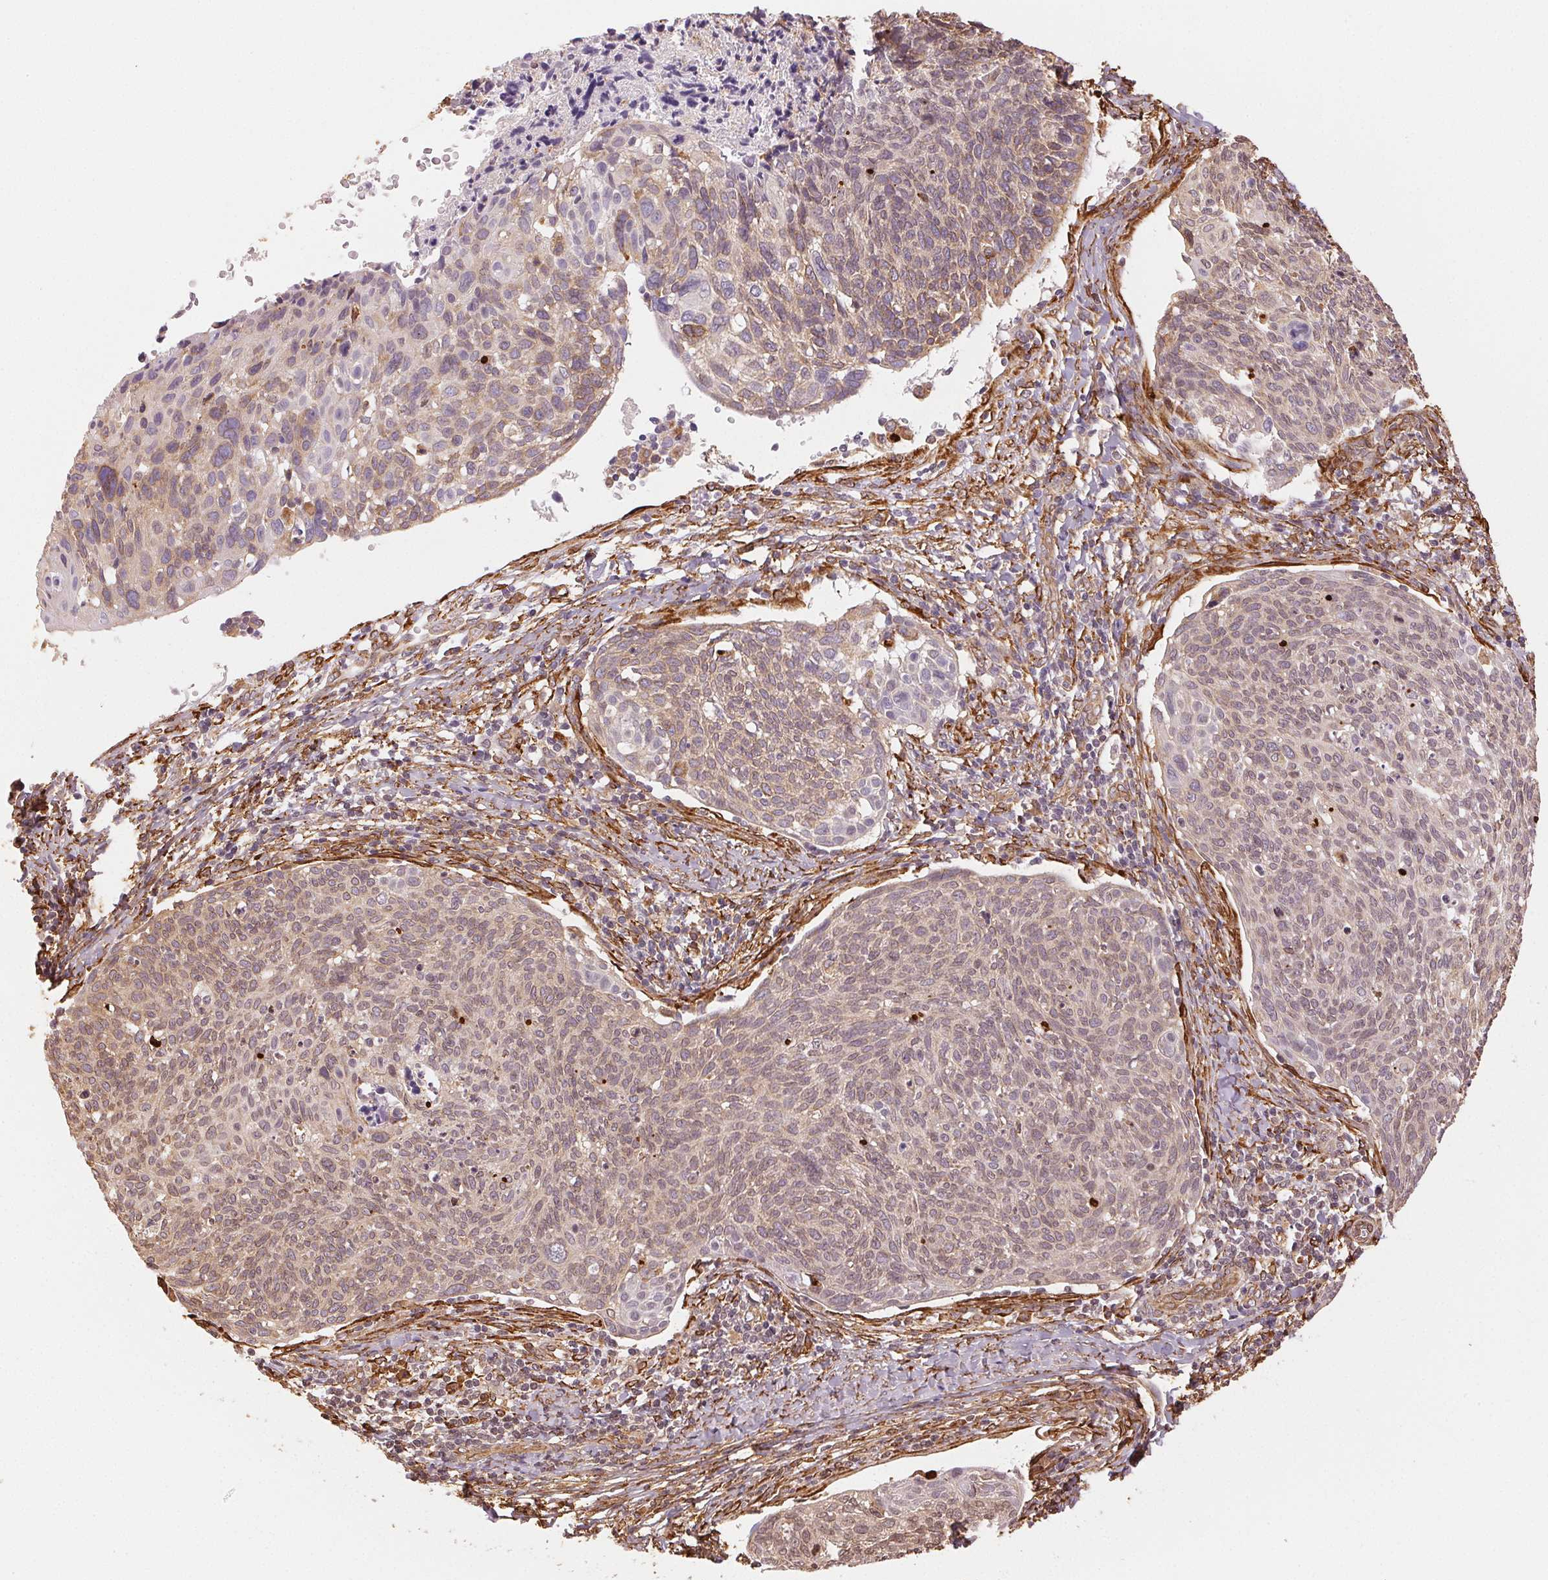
{"staining": {"intensity": "weak", "quantity": "25%-75%", "location": "cytoplasmic/membranous"}, "tissue": "cervical cancer", "cell_type": "Tumor cells", "image_type": "cancer", "snomed": [{"axis": "morphology", "description": "Squamous cell carcinoma, NOS"}, {"axis": "topography", "description": "Cervix"}], "caption": "High-magnification brightfield microscopy of cervical cancer stained with DAB (3,3'-diaminobenzidine) (brown) and counterstained with hematoxylin (blue). tumor cells exhibit weak cytoplasmic/membranous staining is seen in about25%-75% of cells.", "gene": "RCN3", "patient": {"sex": "female", "age": 49}}